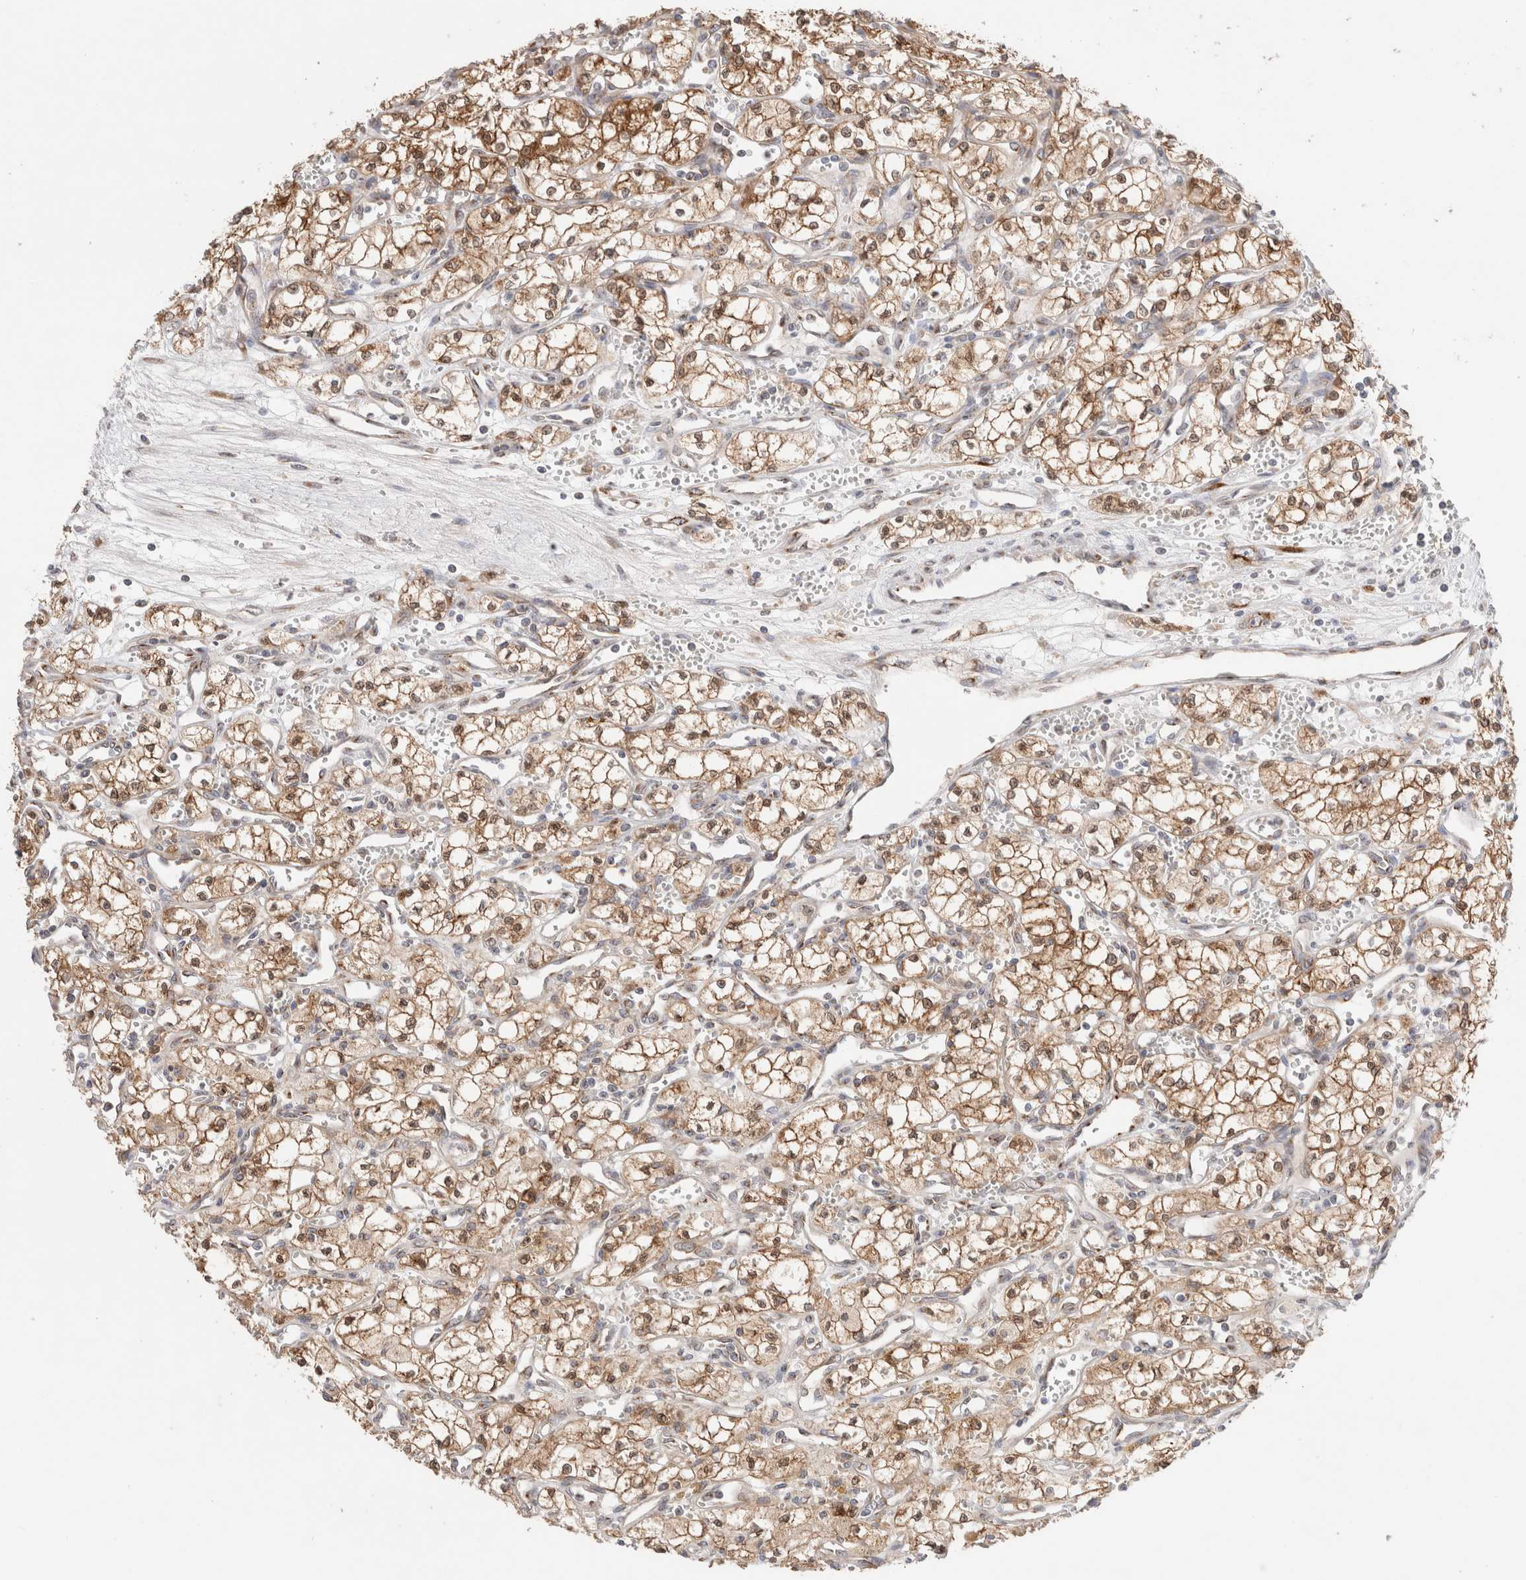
{"staining": {"intensity": "moderate", "quantity": ">75%", "location": "cytoplasmic/membranous"}, "tissue": "renal cancer", "cell_type": "Tumor cells", "image_type": "cancer", "snomed": [{"axis": "morphology", "description": "Adenocarcinoma, NOS"}, {"axis": "topography", "description": "Kidney"}], "caption": "Brown immunohistochemical staining in human renal adenocarcinoma shows moderate cytoplasmic/membranous positivity in approximately >75% of tumor cells. The protein is shown in brown color, while the nuclei are stained blue.", "gene": "LMAN2L", "patient": {"sex": "male", "age": 59}}